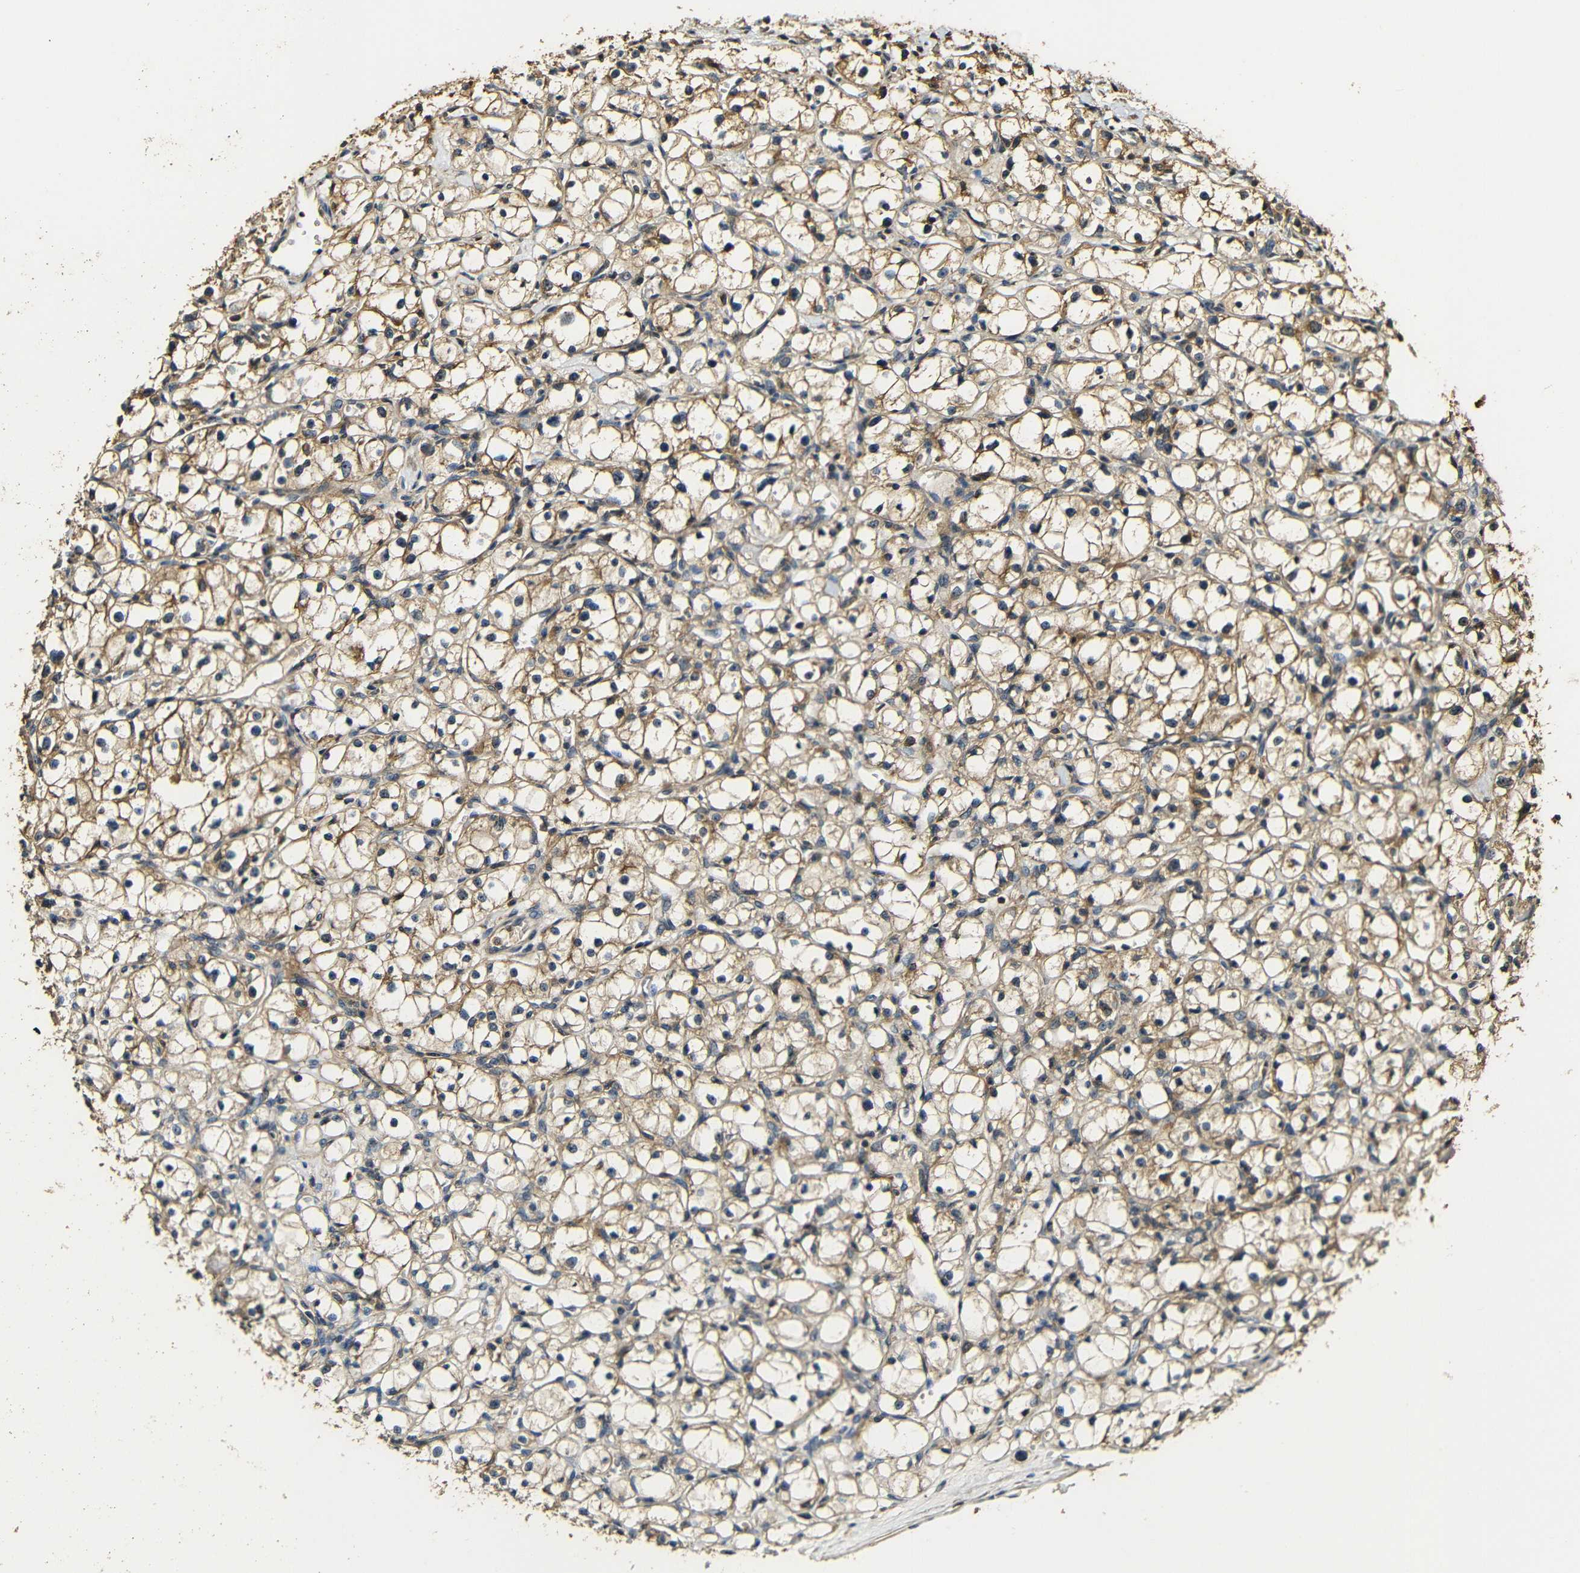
{"staining": {"intensity": "moderate", "quantity": ">75%", "location": "cytoplasmic/membranous"}, "tissue": "renal cancer", "cell_type": "Tumor cells", "image_type": "cancer", "snomed": [{"axis": "morphology", "description": "Adenocarcinoma, NOS"}, {"axis": "topography", "description": "Kidney"}], "caption": "Immunohistochemistry (IHC) staining of renal adenocarcinoma, which displays medium levels of moderate cytoplasmic/membranous positivity in approximately >75% of tumor cells indicating moderate cytoplasmic/membranous protein positivity. The staining was performed using DAB (brown) for protein detection and nuclei were counterstained in hematoxylin (blue).", "gene": "CASP8", "patient": {"sex": "male", "age": 56}}